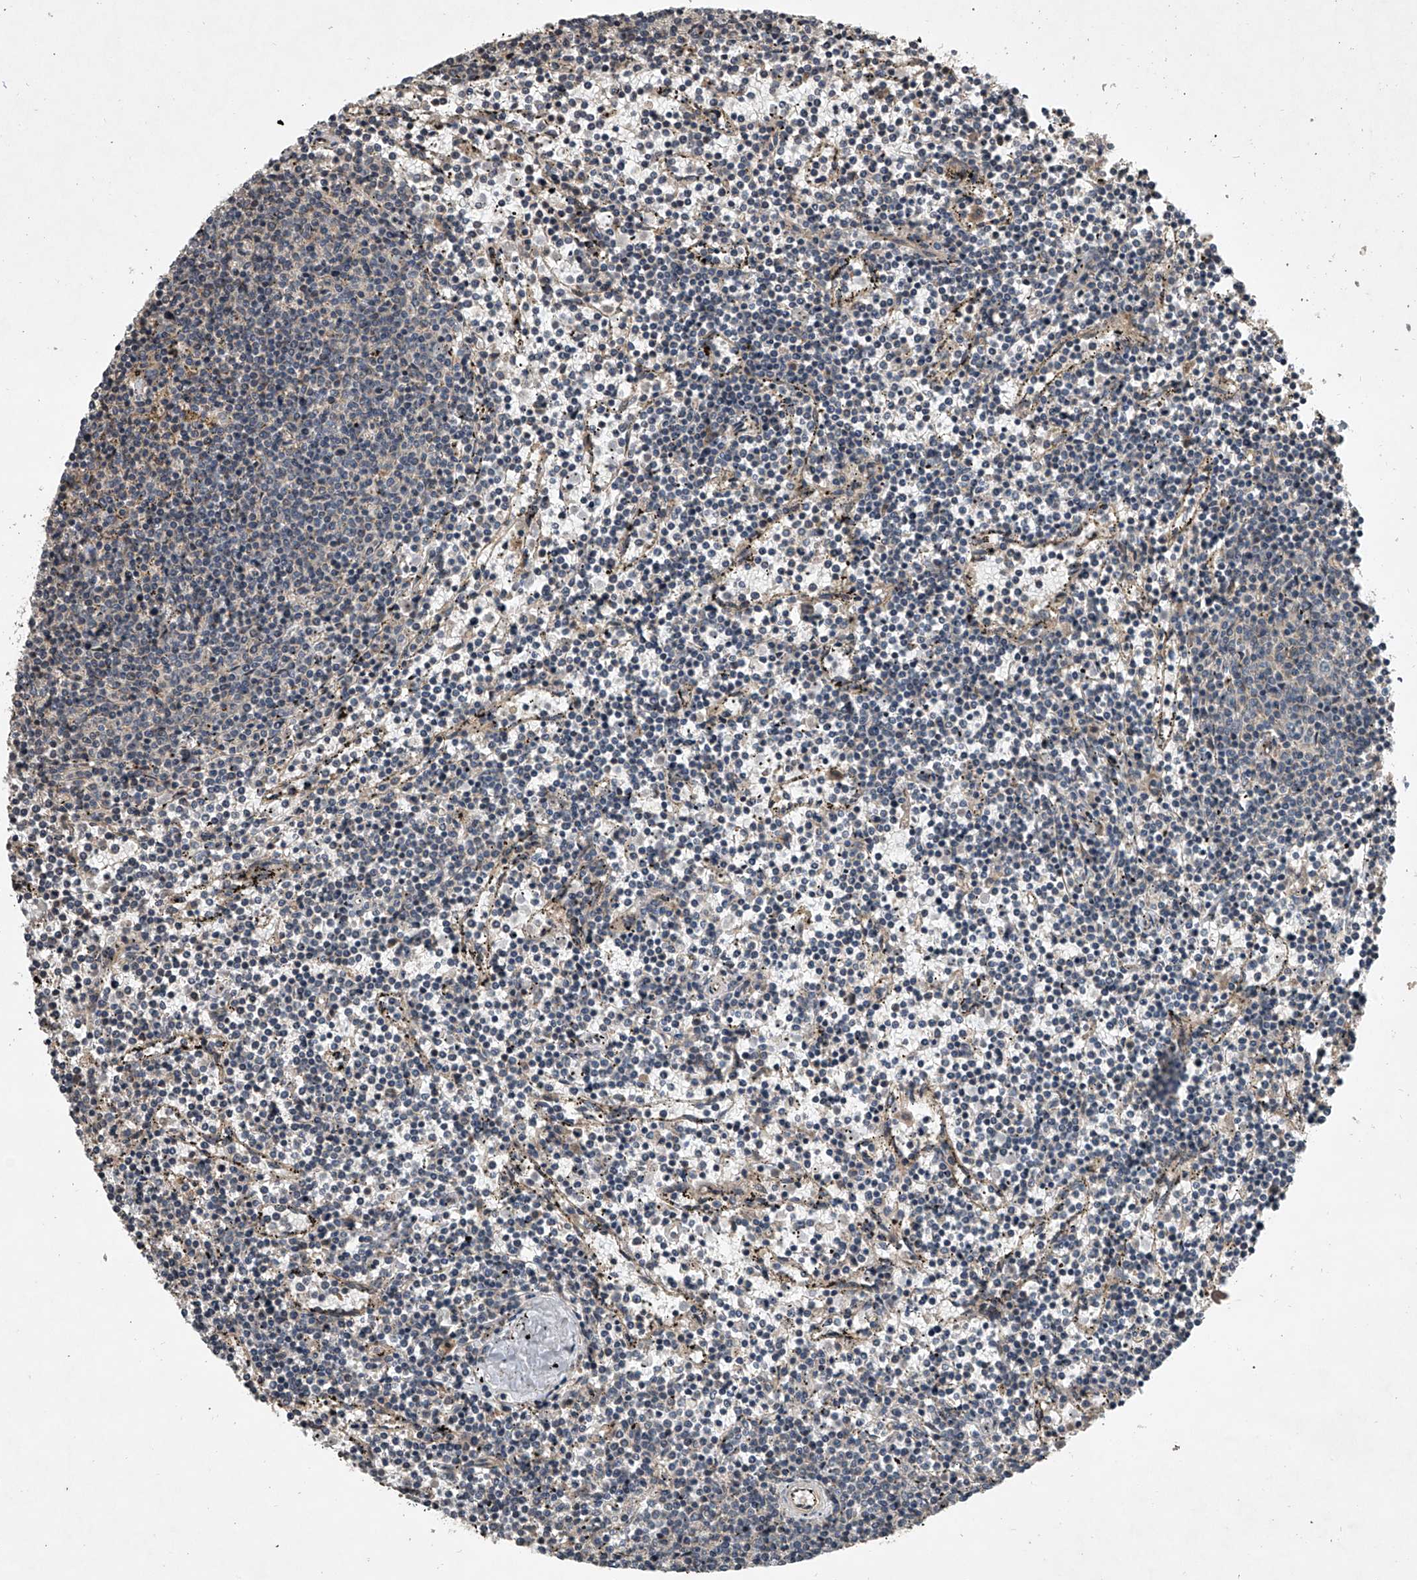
{"staining": {"intensity": "negative", "quantity": "none", "location": "none"}, "tissue": "lymphoma", "cell_type": "Tumor cells", "image_type": "cancer", "snomed": [{"axis": "morphology", "description": "Malignant lymphoma, non-Hodgkin's type, Low grade"}, {"axis": "topography", "description": "Spleen"}], "caption": "Immunohistochemistry (IHC) of human low-grade malignant lymphoma, non-Hodgkin's type reveals no staining in tumor cells.", "gene": "NFS1", "patient": {"sex": "female", "age": 50}}